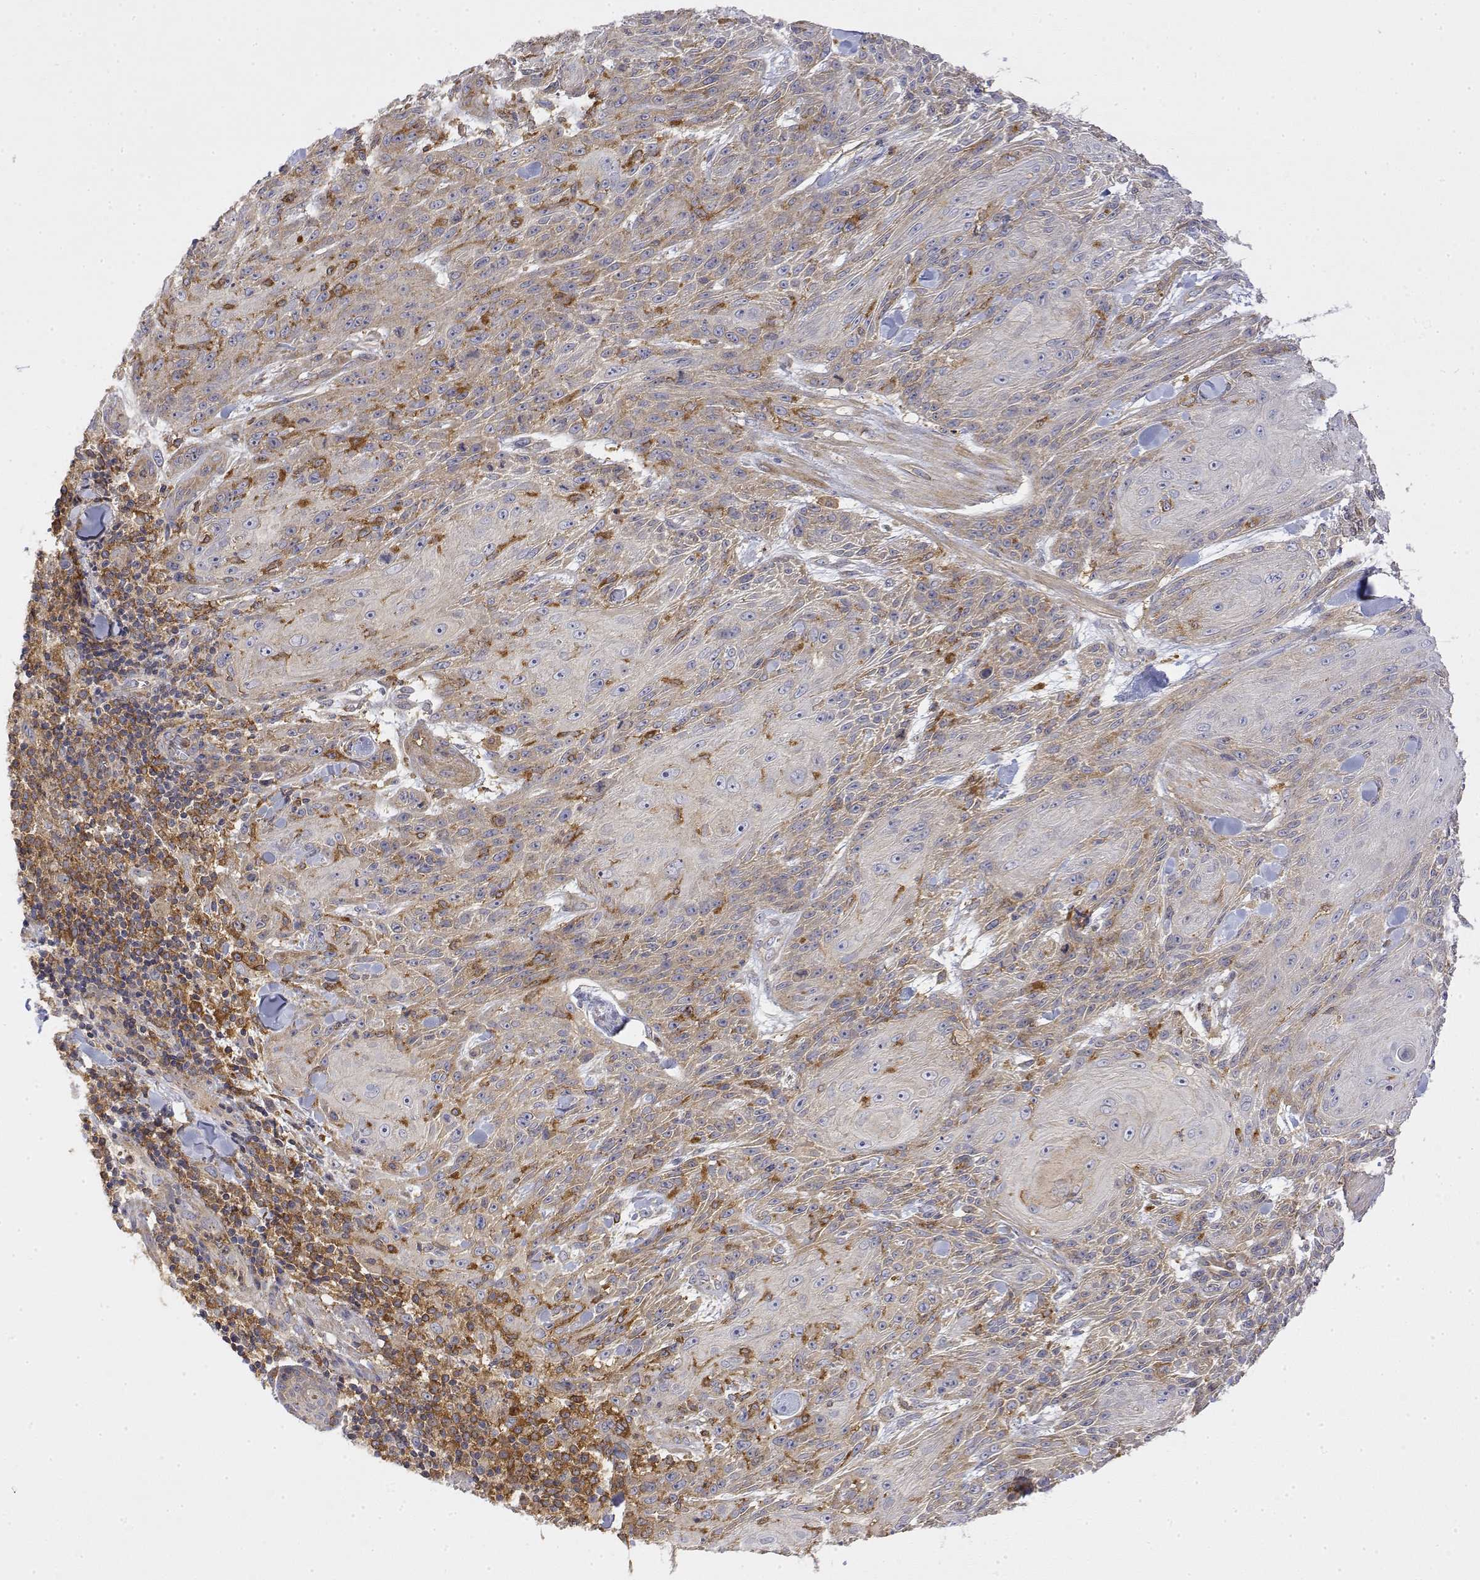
{"staining": {"intensity": "weak", "quantity": "<25%", "location": "cytoplasmic/membranous"}, "tissue": "skin cancer", "cell_type": "Tumor cells", "image_type": "cancer", "snomed": [{"axis": "morphology", "description": "Squamous cell carcinoma, NOS"}, {"axis": "topography", "description": "Skin"}], "caption": "The immunohistochemistry photomicrograph has no significant positivity in tumor cells of skin cancer (squamous cell carcinoma) tissue.", "gene": "PACSIN2", "patient": {"sex": "male", "age": 88}}